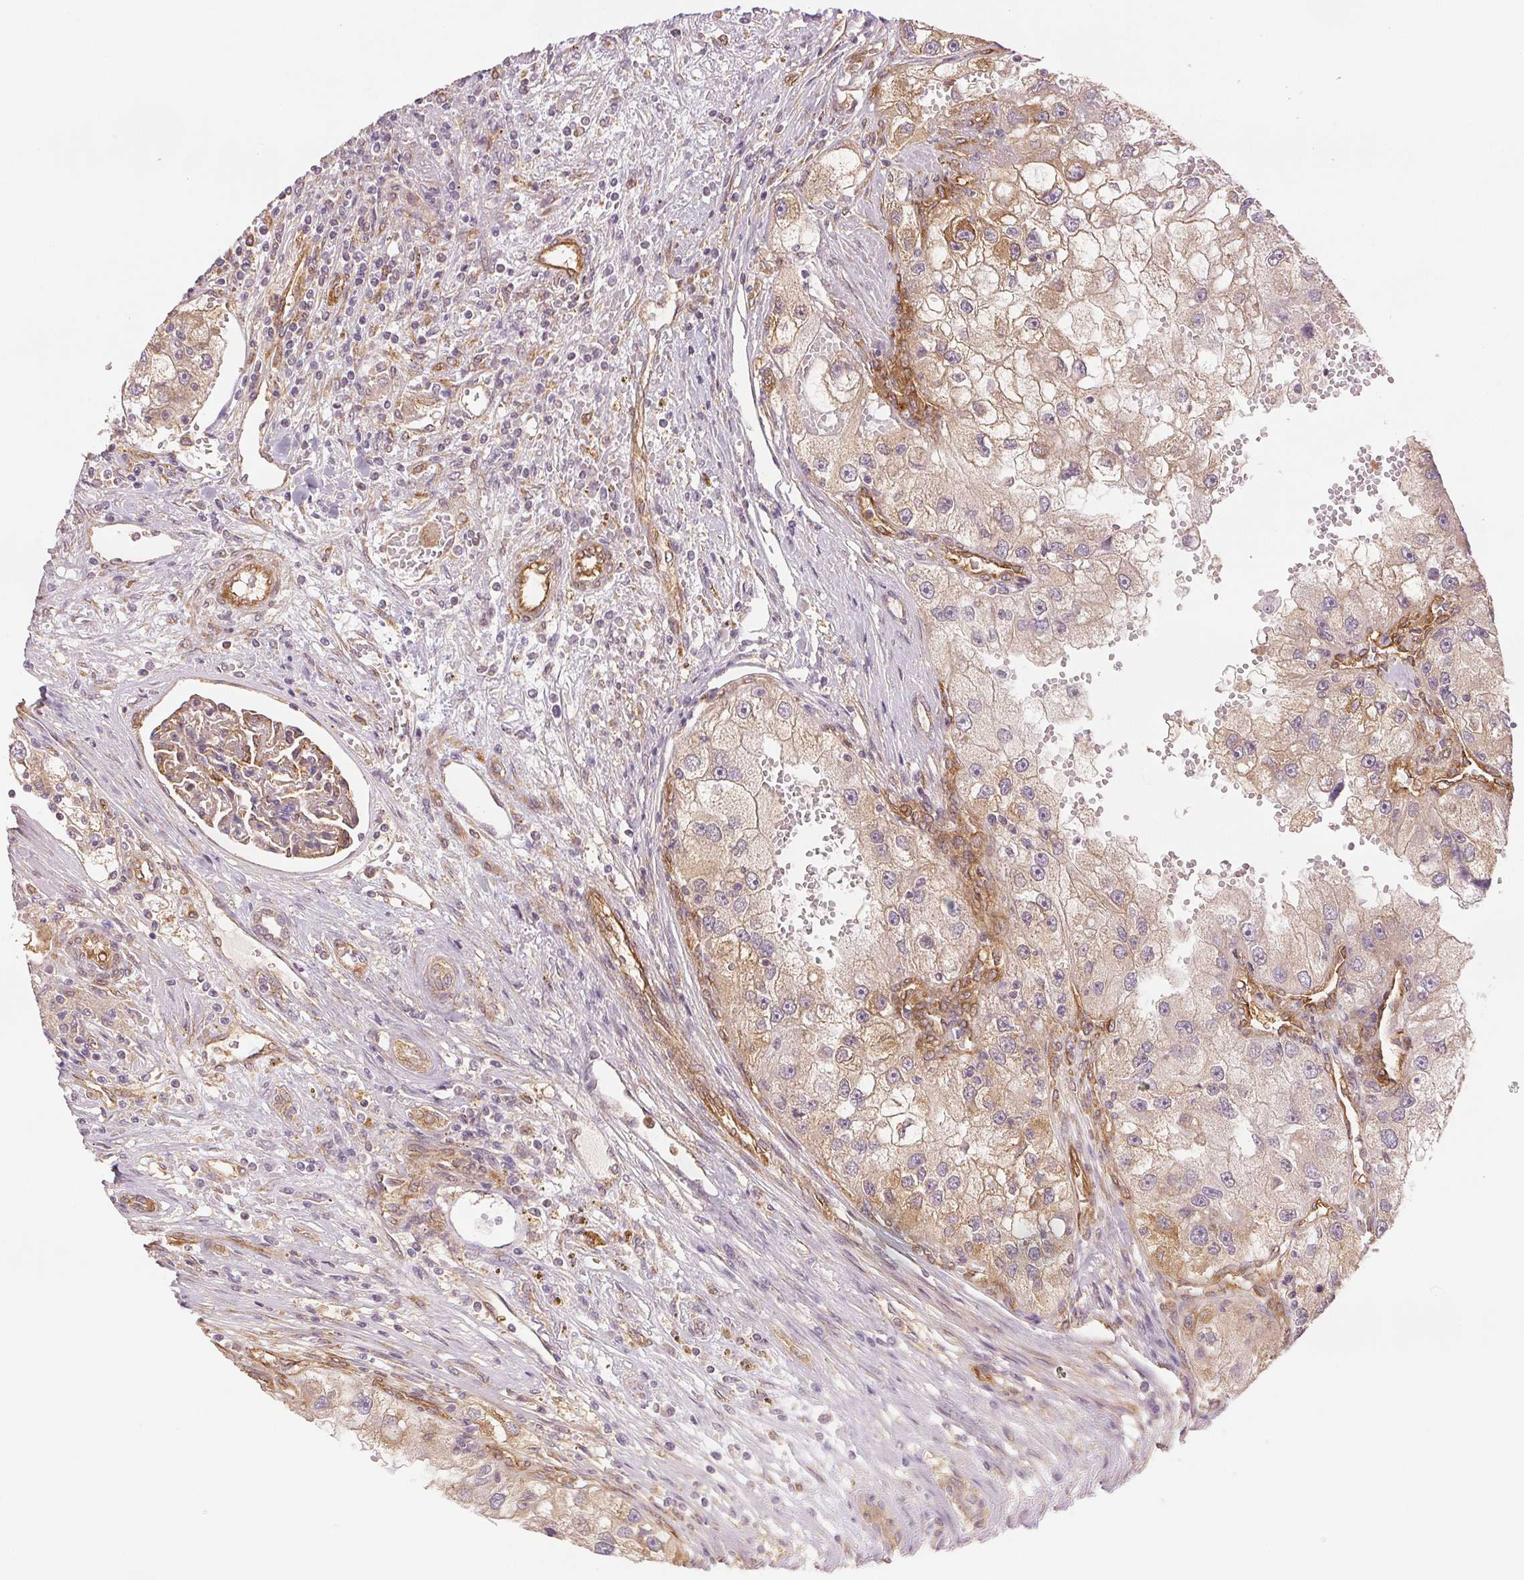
{"staining": {"intensity": "weak", "quantity": "25%-75%", "location": "cytoplasmic/membranous"}, "tissue": "renal cancer", "cell_type": "Tumor cells", "image_type": "cancer", "snomed": [{"axis": "morphology", "description": "Adenocarcinoma, NOS"}, {"axis": "topography", "description": "Kidney"}], "caption": "Brown immunohistochemical staining in renal cancer shows weak cytoplasmic/membranous positivity in about 25%-75% of tumor cells. (DAB IHC with brightfield microscopy, high magnification).", "gene": "DIAPH2", "patient": {"sex": "male", "age": 63}}